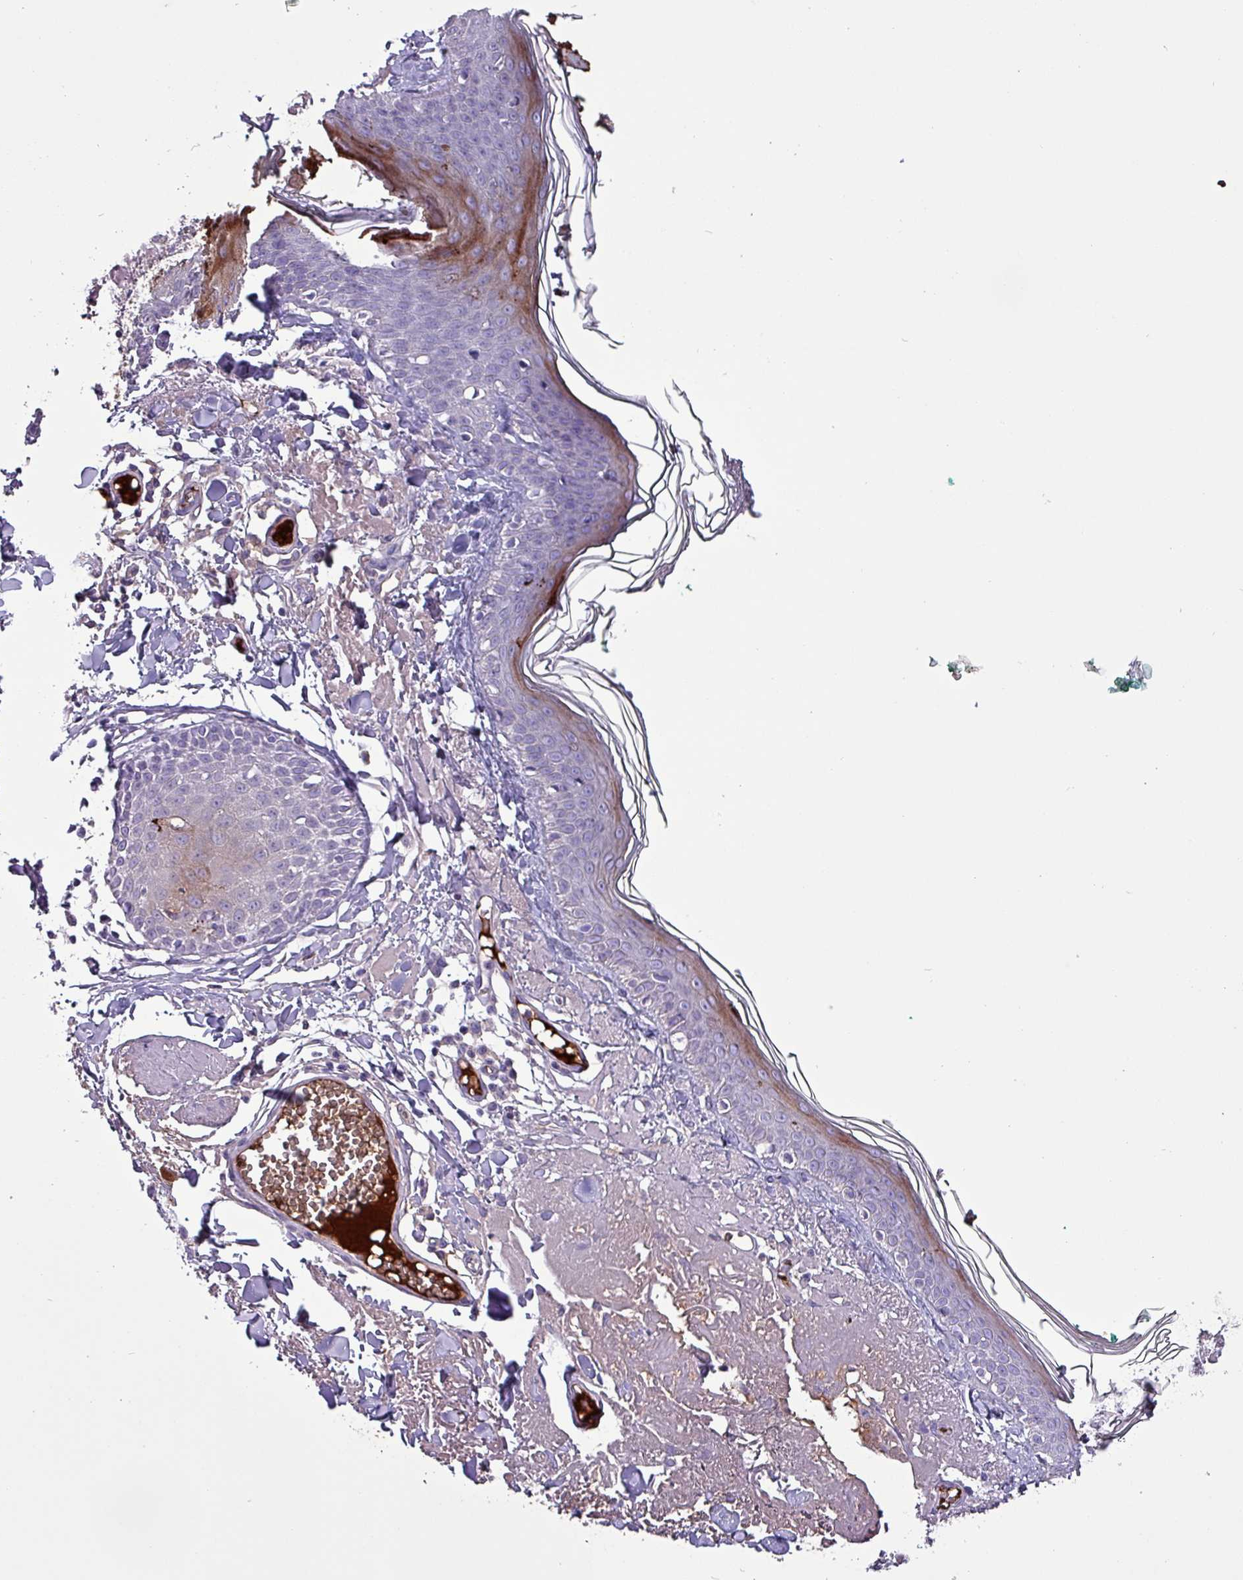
{"staining": {"intensity": "negative", "quantity": "none", "location": "none"}, "tissue": "skin", "cell_type": "Fibroblasts", "image_type": "normal", "snomed": [{"axis": "morphology", "description": "Normal tissue, NOS"}, {"axis": "morphology", "description": "Malignant melanoma, NOS"}, {"axis": "topography", "description": "Skin"}], "caption": "The image demonstrates no staining of fibroblasts in unremarkable skin.", "gene": "HPR", "patient": {"sex": "male", "age": 80}}